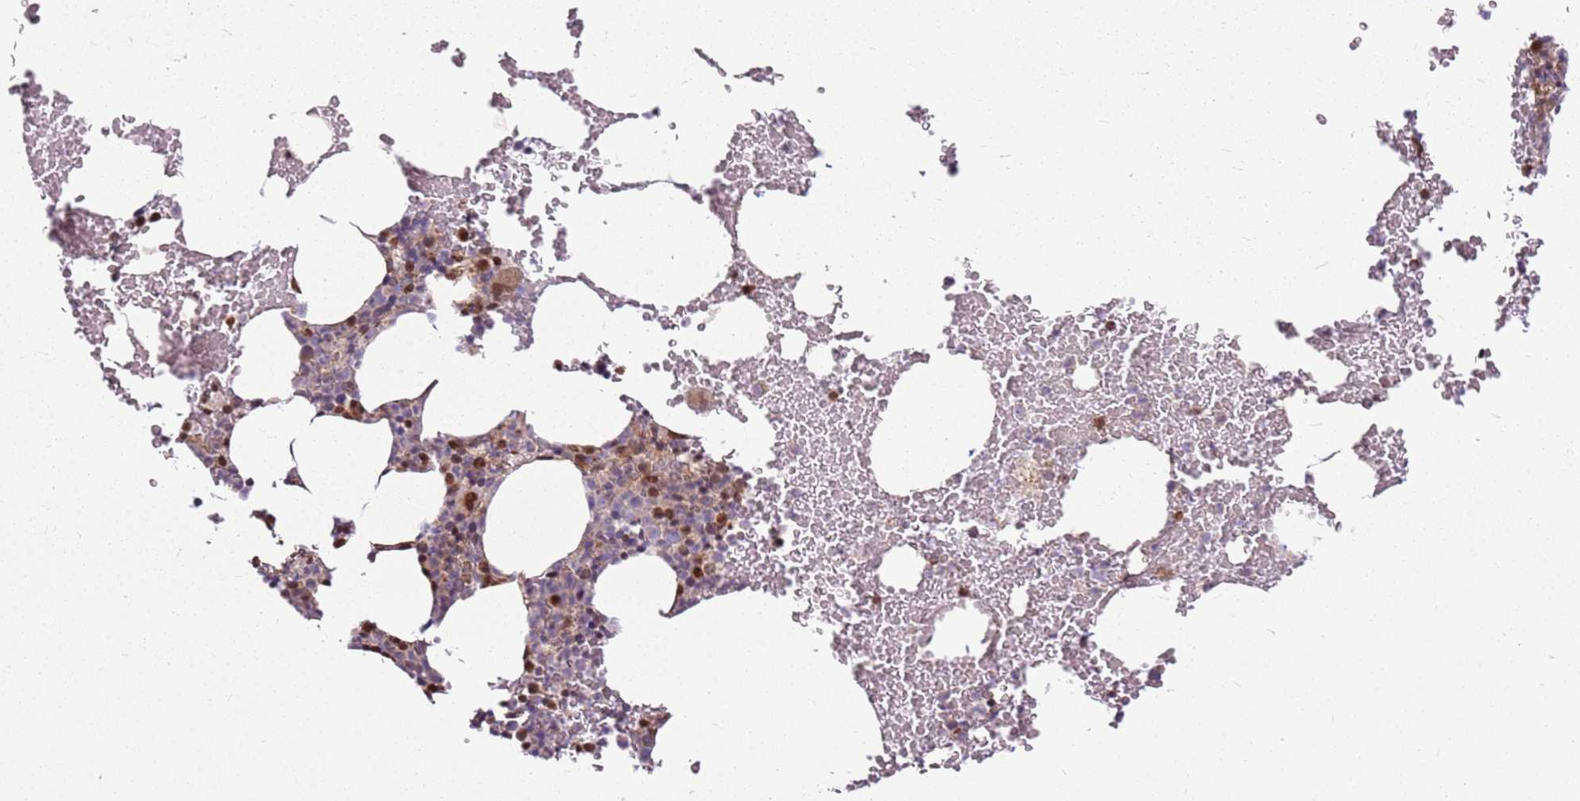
{"staining": {"intensity": "strong", "quantity": "<25%", "location": "nuclear"}, "tissue": "bone marrow", "cell_type": "Hematopoietic cells", "image_type": "normal", "snomed": [{"axis": "morphology", "description": "Normal tissue, NOS"}, {"axis": "morphology", "description": "Inflammation, NOS"}, {"axis": "topography", "description": "Bone marrow"}], "caption": "IHC of unremarkable bone marrow displays medium levels of strong nuclear positivity in approximately <25% of hematopoietic cells. (IHC, brightfield microscopy, high magnification).", "gene": "PCTP", "patient": {"sex": "female", "age": 78}}